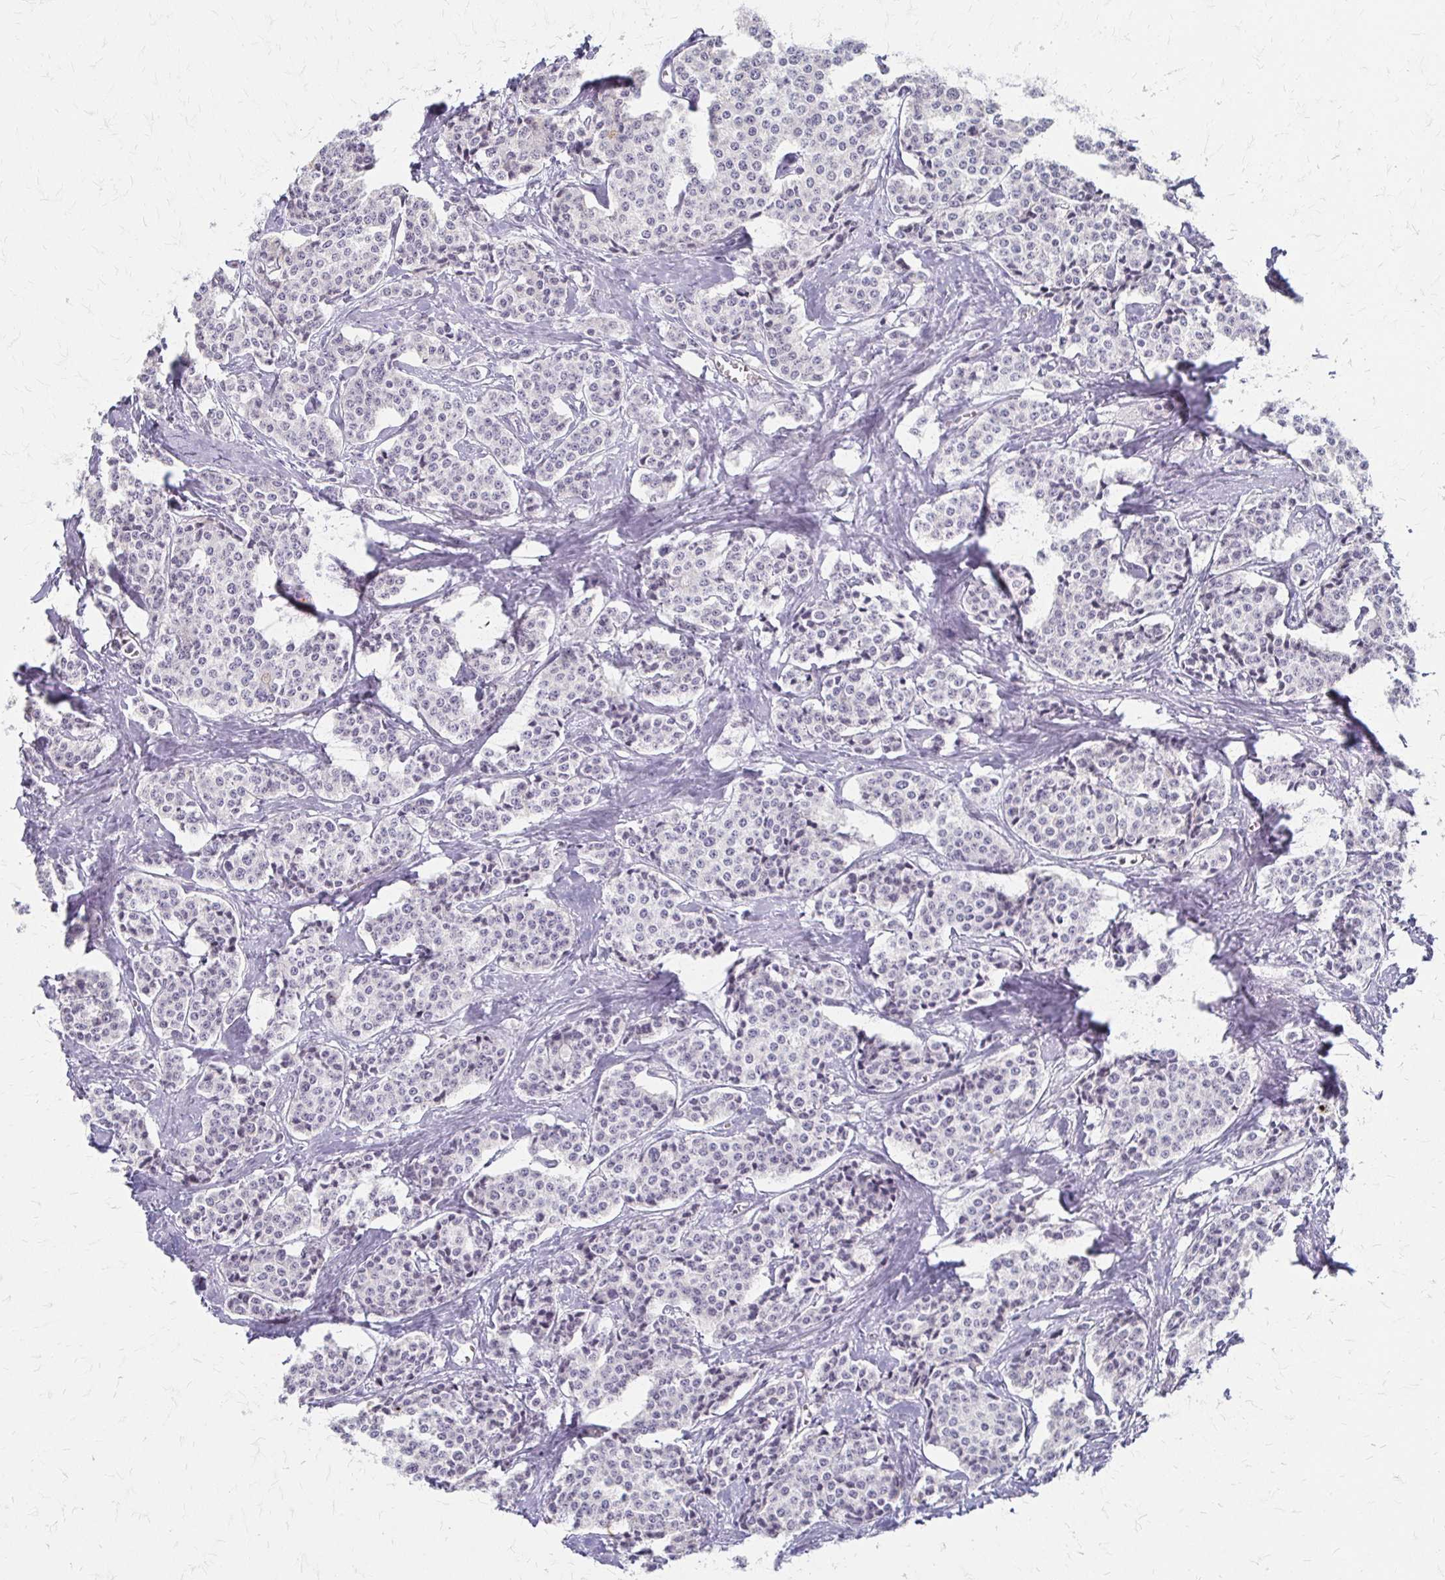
{"staining": {"intensity": "negative", "quantity": "none", "location": "none"}, "tissue": "carcinoid", "cell_type": "Tumor cells", "image_type": "cancer", "snomed": [{"axis": "morphology", "description": "Carcinoid, malignant, NOS"}, {"axis": "topography", "description": "Small intestine"}], "caption": "Tumor cells are negative for protein expression in human carcinoid (malignant).", "gene": "ACP5", "patient": {"sex": "female", "age": 64}}